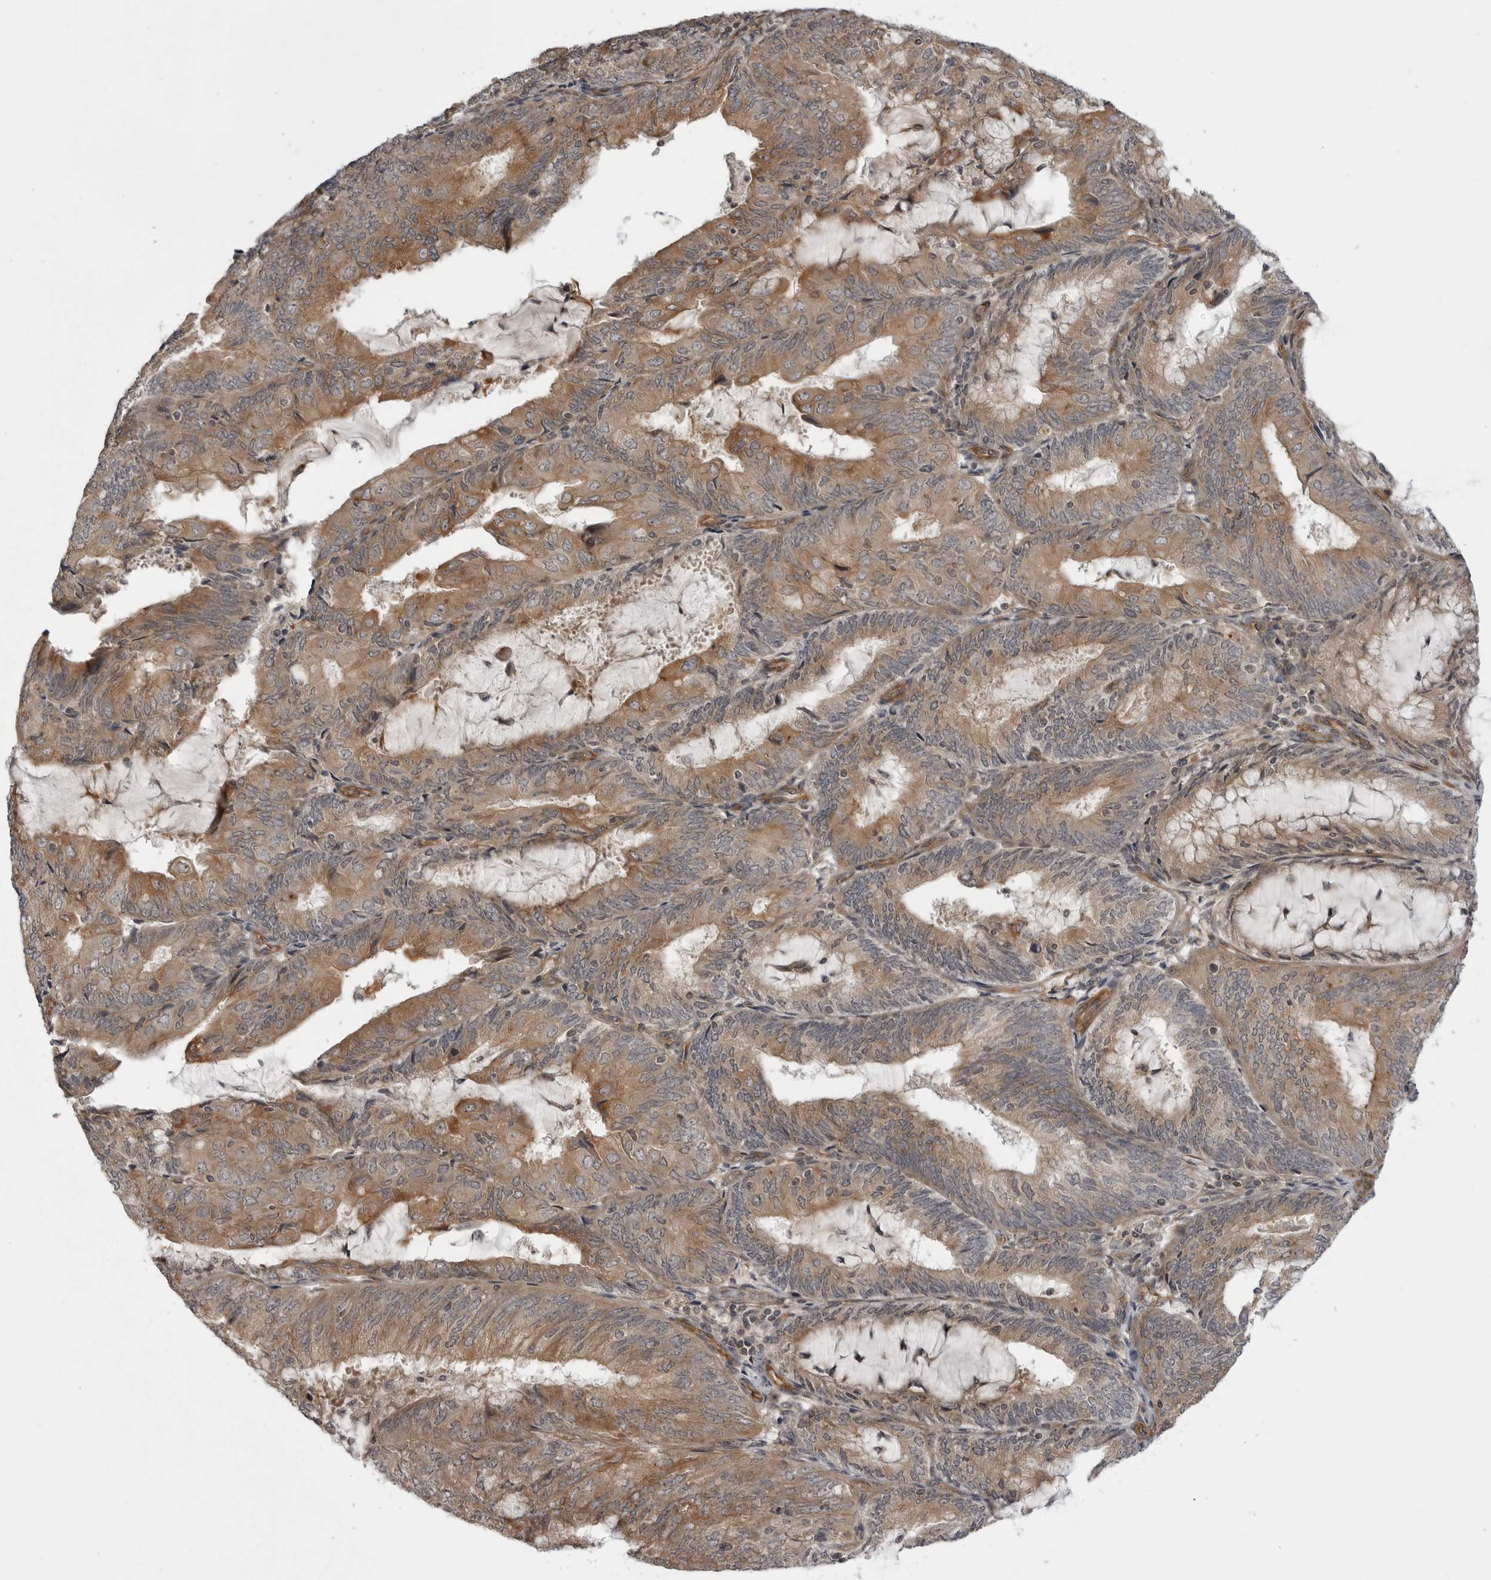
{"staining": {"intensity": "moderate", "quantity": ">75%", "location": "cytoplasmic/membranous"}, "tissue": "endometrial cancer", "cell_type": "Tumor cells", "image_type": "cancer", "snomed": [{"axis": "morphology", "description": "Adenocarcinoma, NOS"}, {"axis": "topography", "description": "Endometrium"}], "caption": "Endometrial cancer tissue reveals moderate cytoplasmic/membranous expression in approximately >75% of tumor cells", "gene": "LRRC45", "patient": {"sex": "female", "age": 81}}